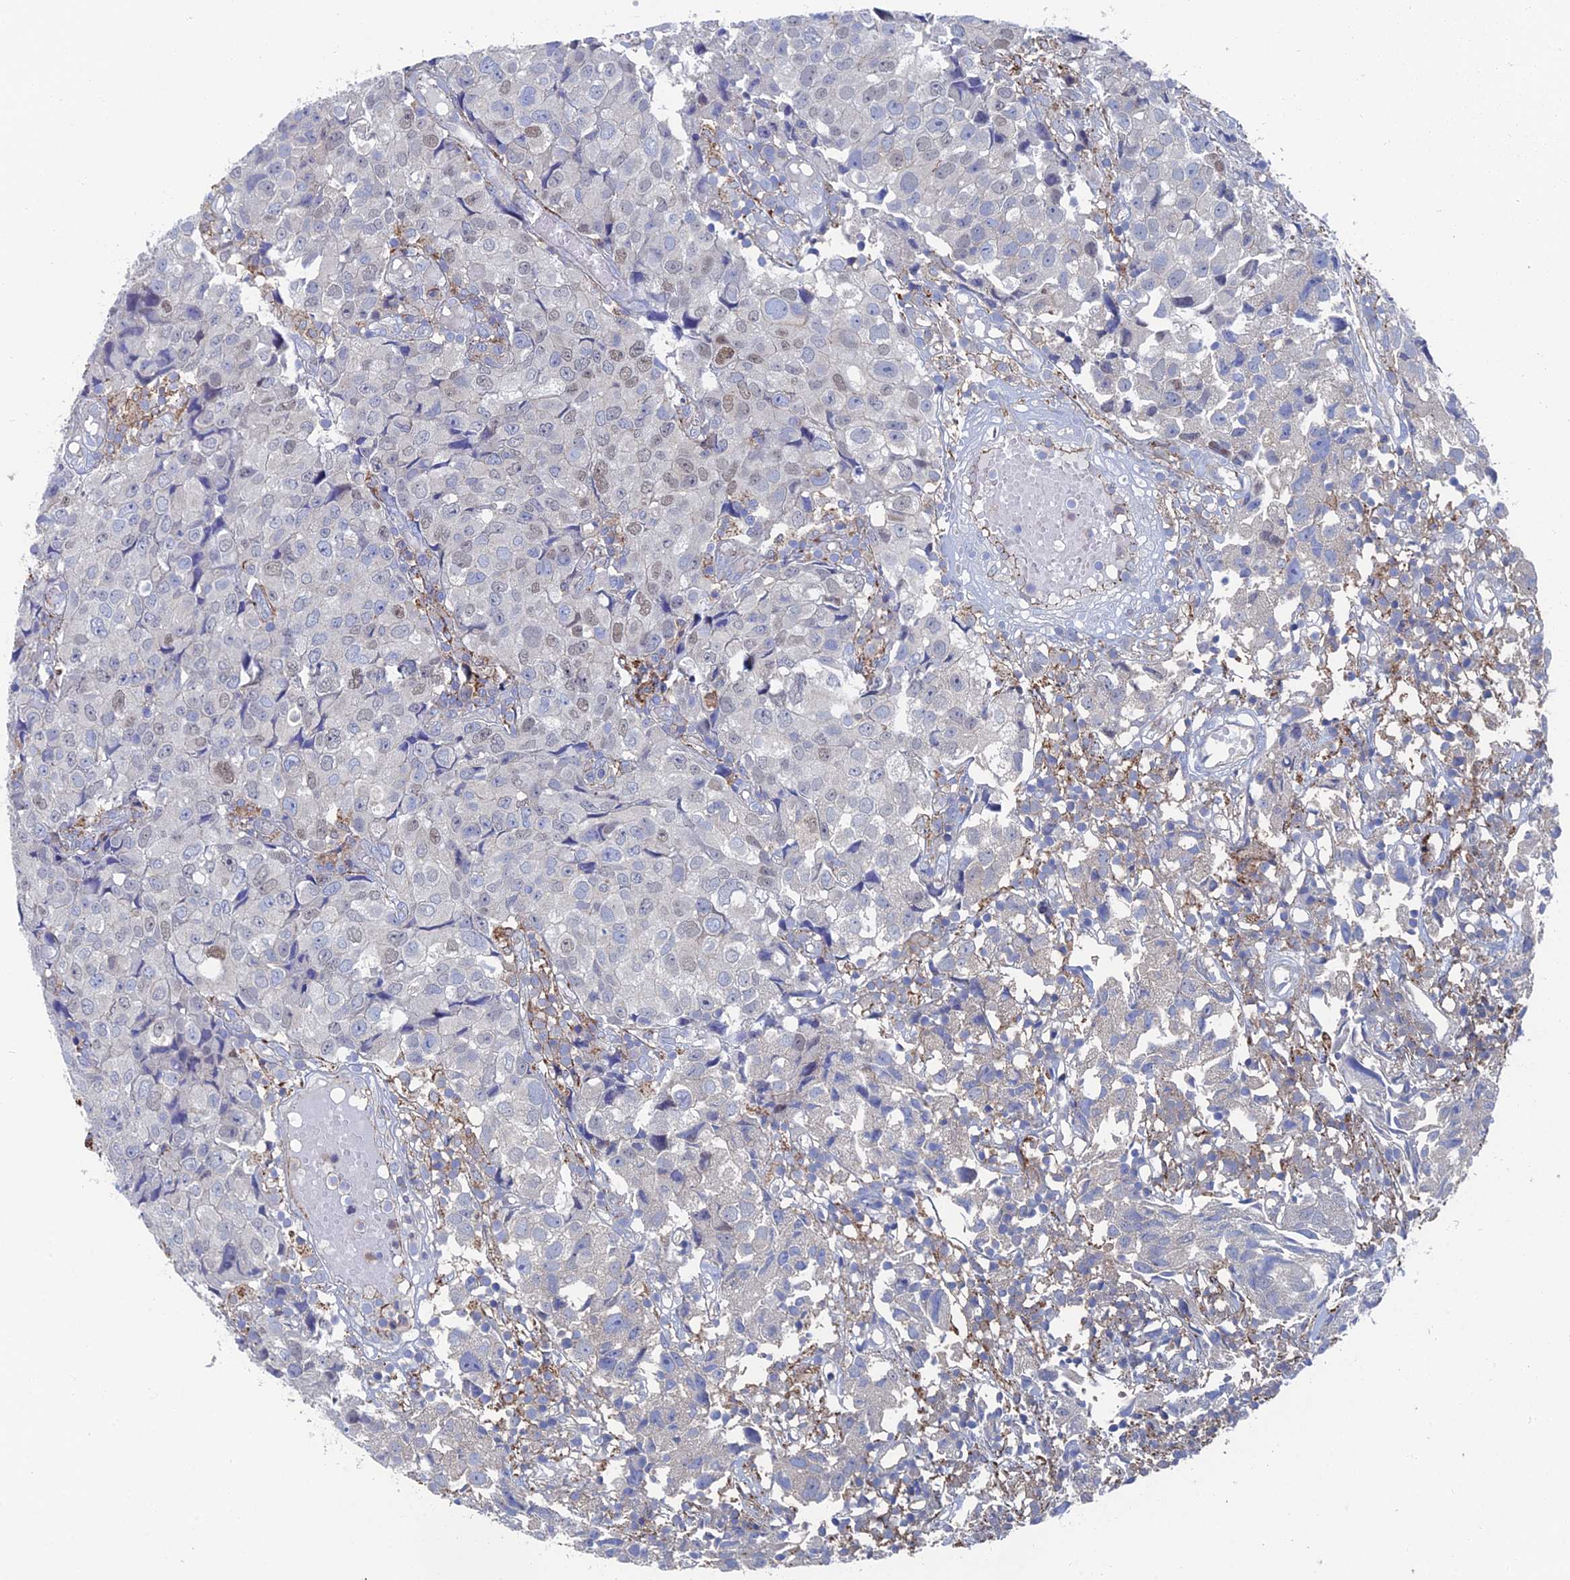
{"staining": {"intensity": "weak", "quantity": "<25%", "location": "nuclear"}, "tissue": "urothelial cancer", "cell_type": "Tumor cells", "image_type": "cancer", "snomed": [{"axis": "morphology", "description": "Urothelial carcinoma, High grade"}, {"axis": "topography", "description": "Urinary bladder"}], "caption": "A high-resolution photomicrograph shows immunohistochemistry (IHC) staining of high-grade urothelial carcinoma, which demonstrates no significant positivity in tumor cells.", "gene": "SNX11", "patient": {"sex": "female", "age": 75}}